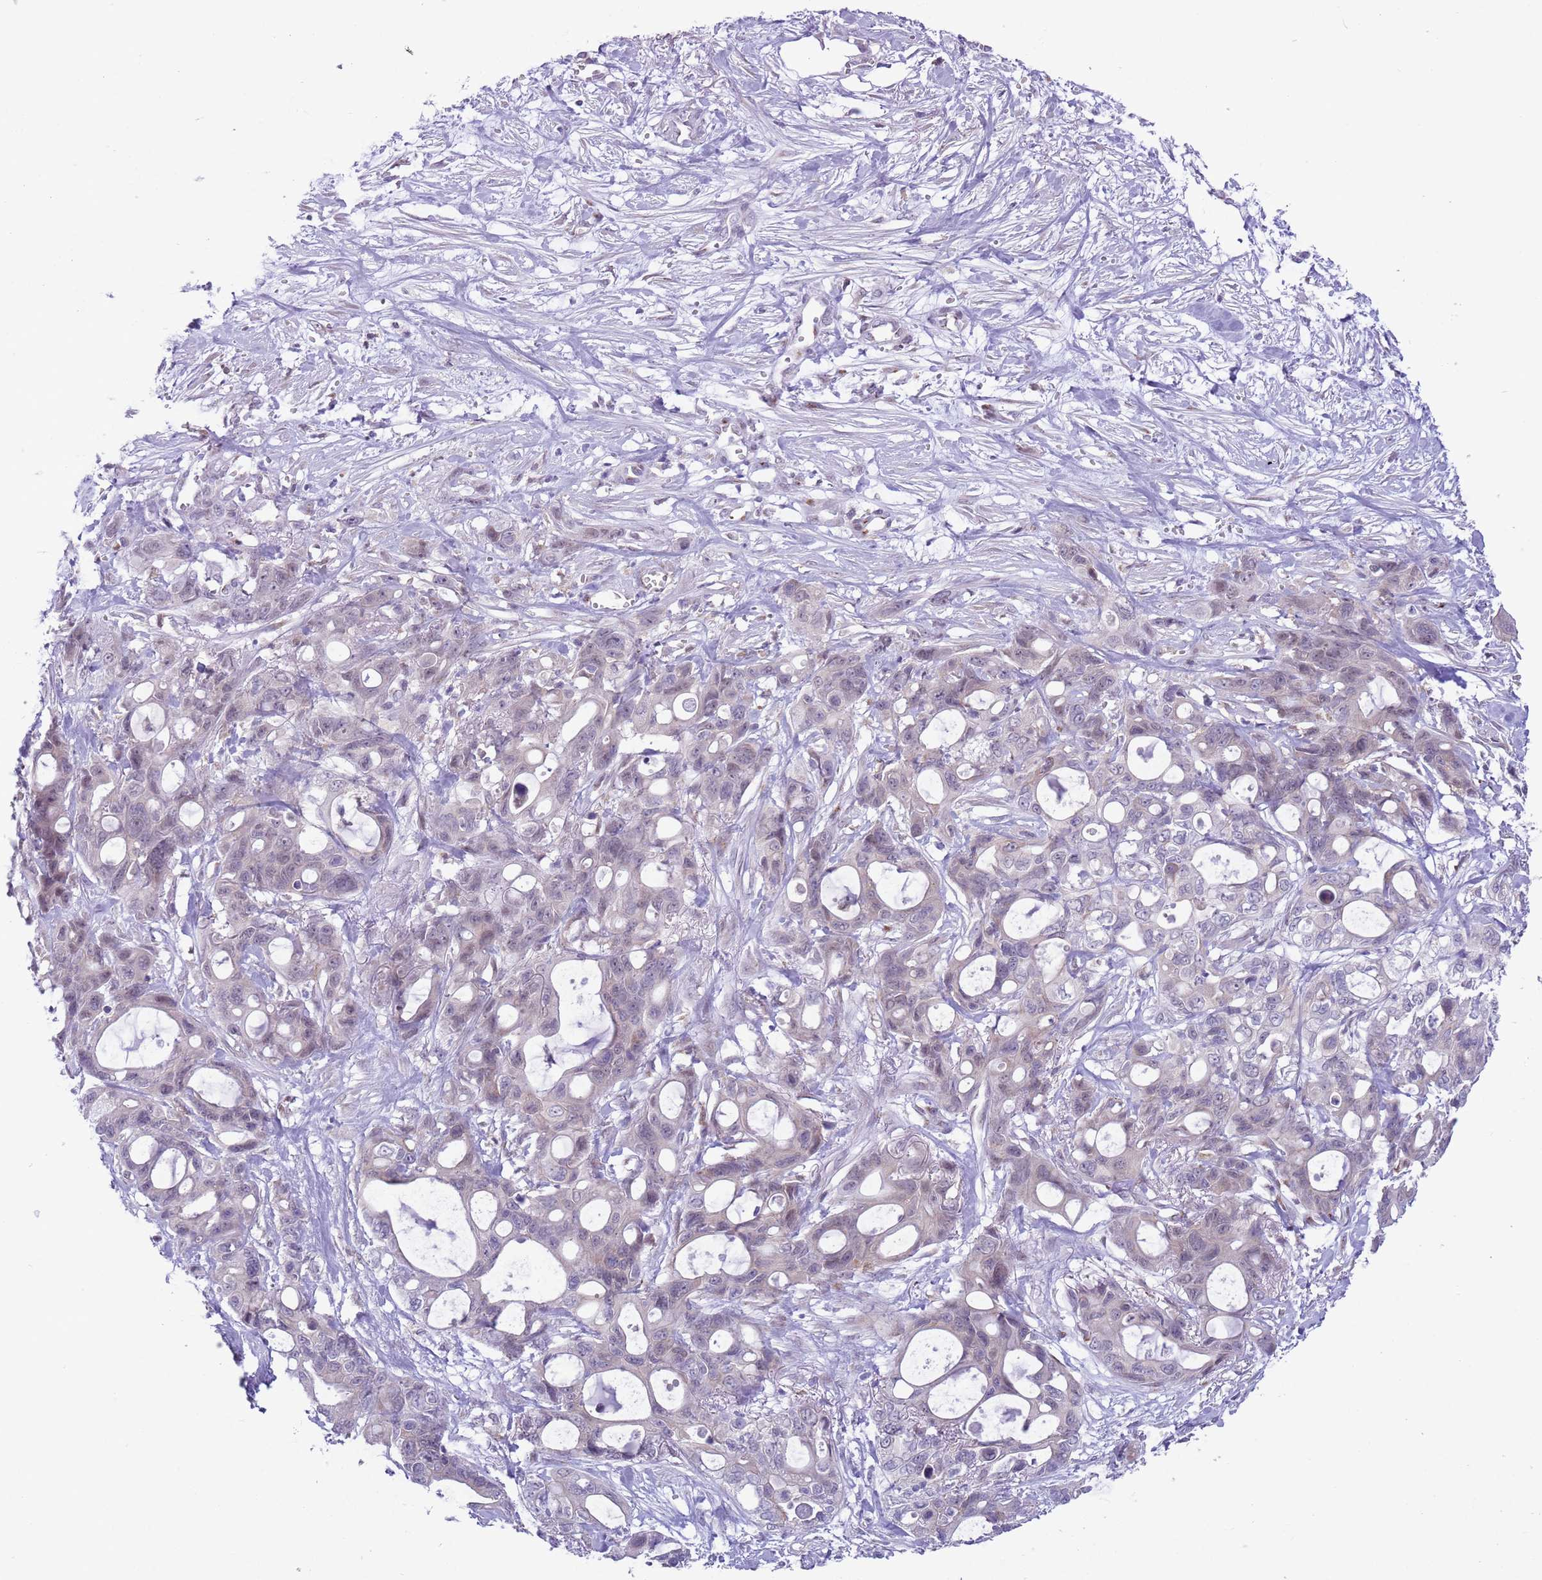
{"staining": {"intensity": "negative", "quantity": "none", "location": "none"}, "tissue": "ovarian cancer", "cell_type": "Tumor cells", "image_type": "cancer", "snomed": [{"axis": "morphology", "description": "Cystadenocarcinoma, mucinous, NOS"}, {"axis": "topography", "description": "Ovary"}], "caption": "Immunohistochemistry (IHC) image of neoplastic tissue: ovarian cancer stained with DAB reveals no significant protein positivity in tumor cells.", "gene": "ZNF576", "patient": {"sex": "female", "age": 70}}